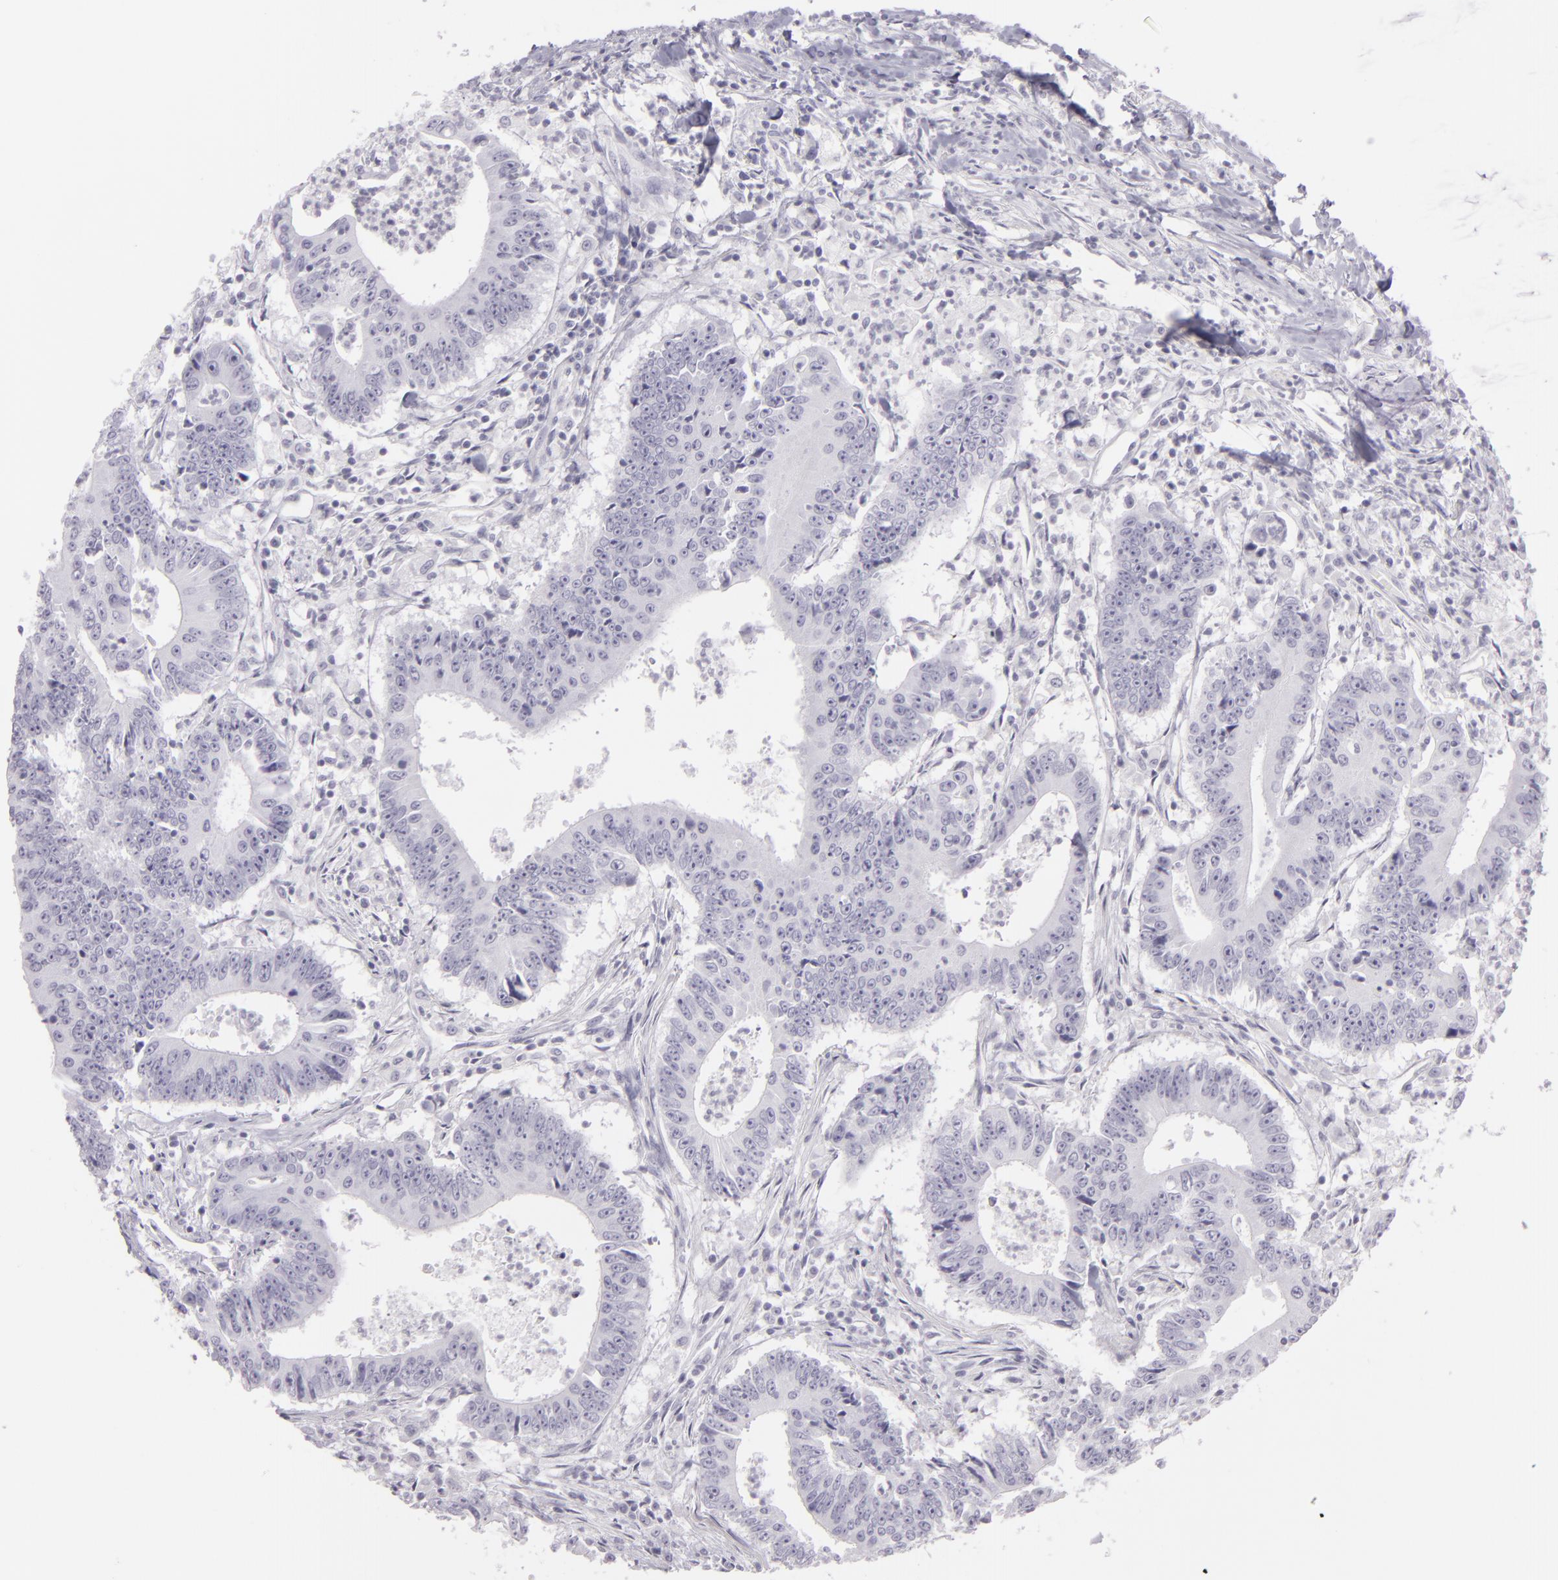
{"staining": {"intensity": "negative", "quantity": "none", "location": "none"}, "tissue": "colorectal cancer", "cell_type": "Tumor cells", "image_type": "cancer", "snomed": [{"axis": "morphology", "description": "Adenocarcinoma, NOS"}, {"axis": "topography", "description": "Colon"}], "caption": "Immunohistochemistry photomicrograph of human colorectal cancer (adenocarcinoma) stained for a protein (brown), which exhibits no expression in tumor cells. The staining was performed using DAB to visualize the protein expression in brown, while the nuclei were stained in blue with hematoxylin (Magnification: 20x).", "gene": "MCM3", "patient": {"sex": "male", "age": 55}}